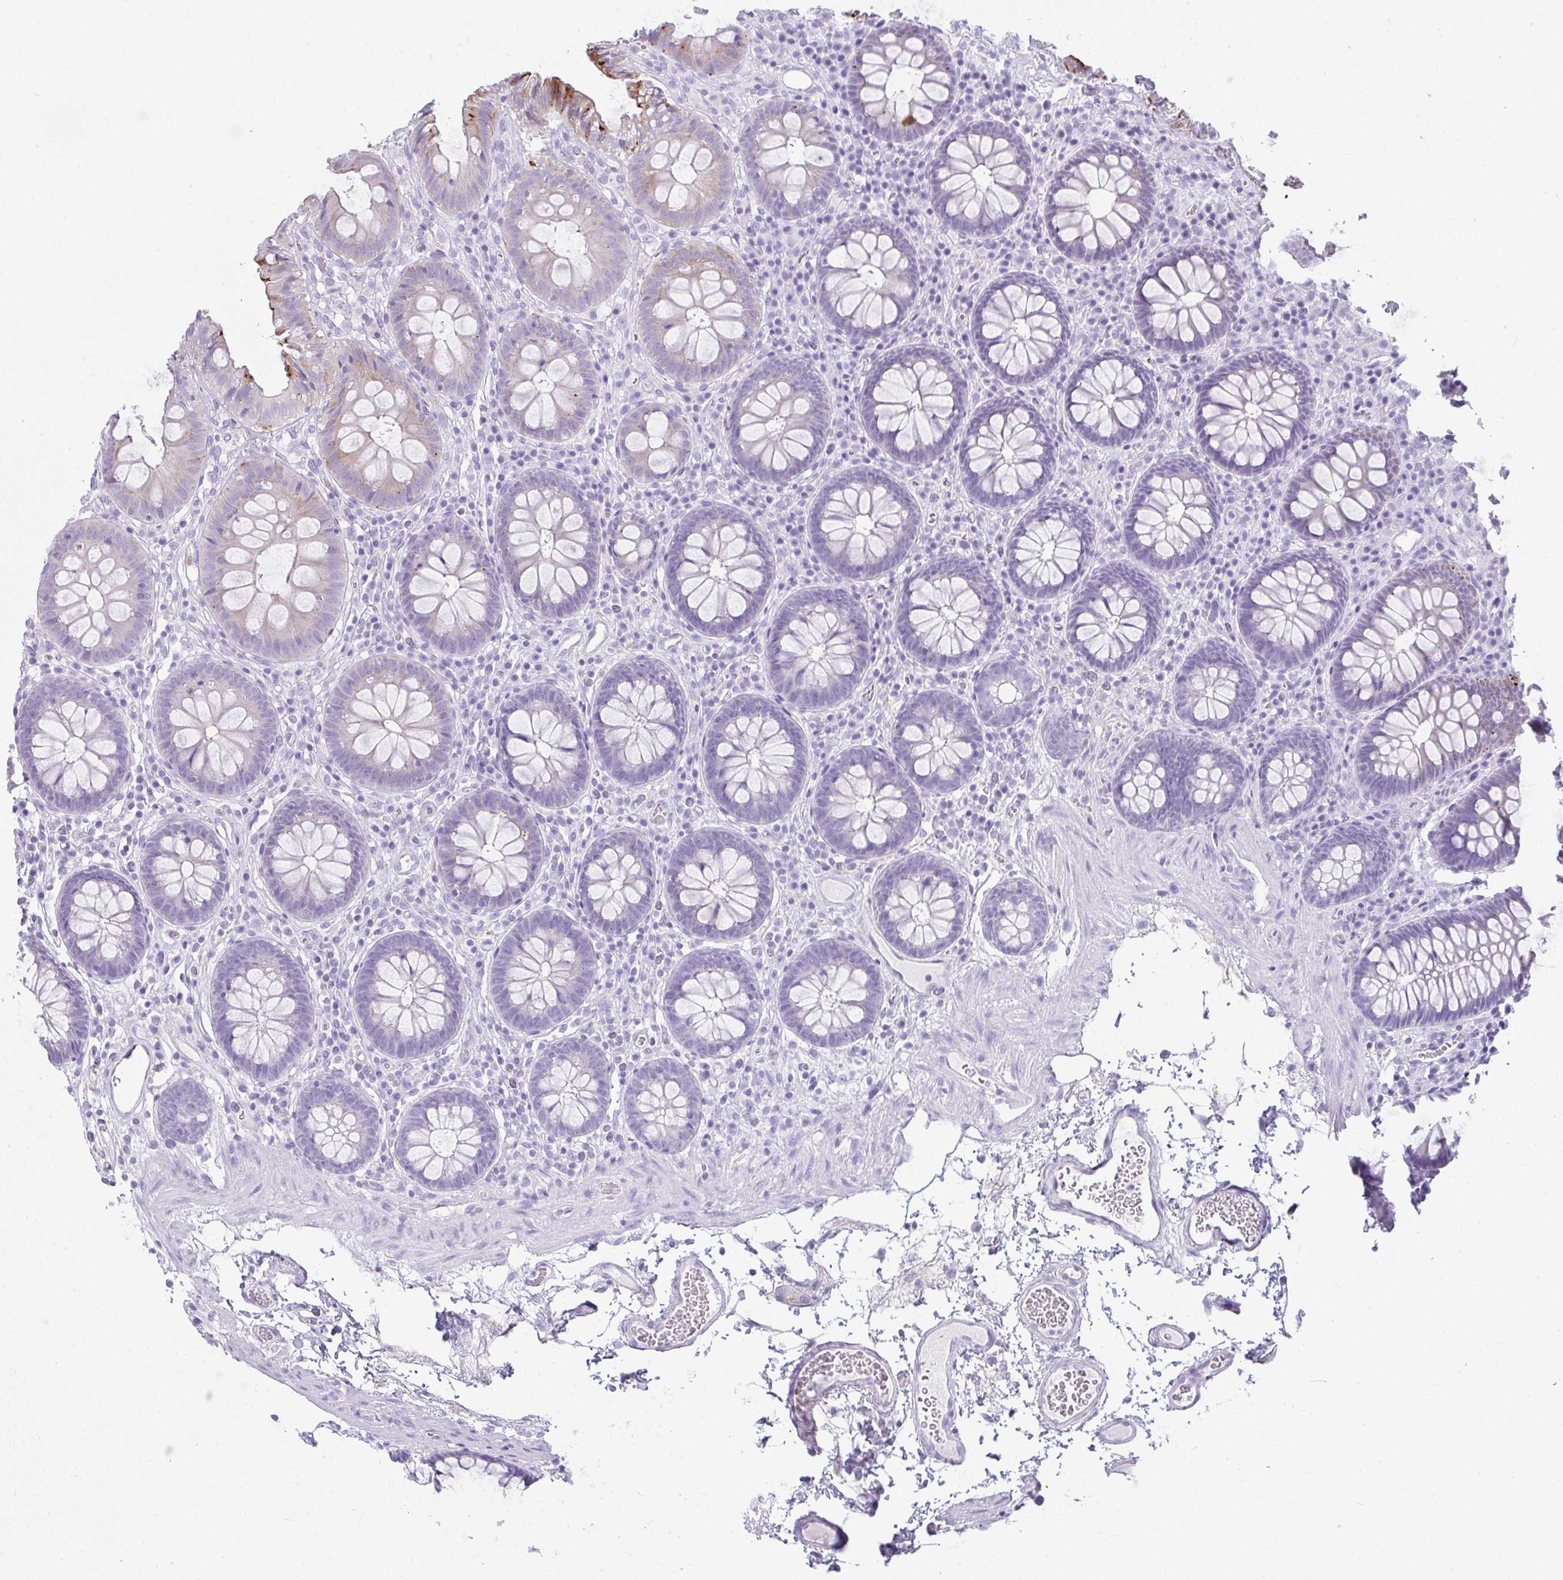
{"staining": {"intensity": "negative", "quantity": "none", "location": "none"}, "tissue": "colon", "cell_type": "Endothelial cells", "image_type": "normal", "snomed": [{"axis": "morphology", "description": "Normal tissue, NOS"}, {"axis": "topography", "description": "Colon"}, {"axis": "topography", "description": "Peripheral nerve tissue"}], "caption": "IHC micrograph of normal human colon stained for a protein (brown), which displays no expression in endothelial cells. (DAB (3,3'-diaminobenzidine) immunohistochemistry (IHC) with hematoxylin counter stain).", "gene": "RASL10A", "patient": {"sex": "male", "age": 84}}